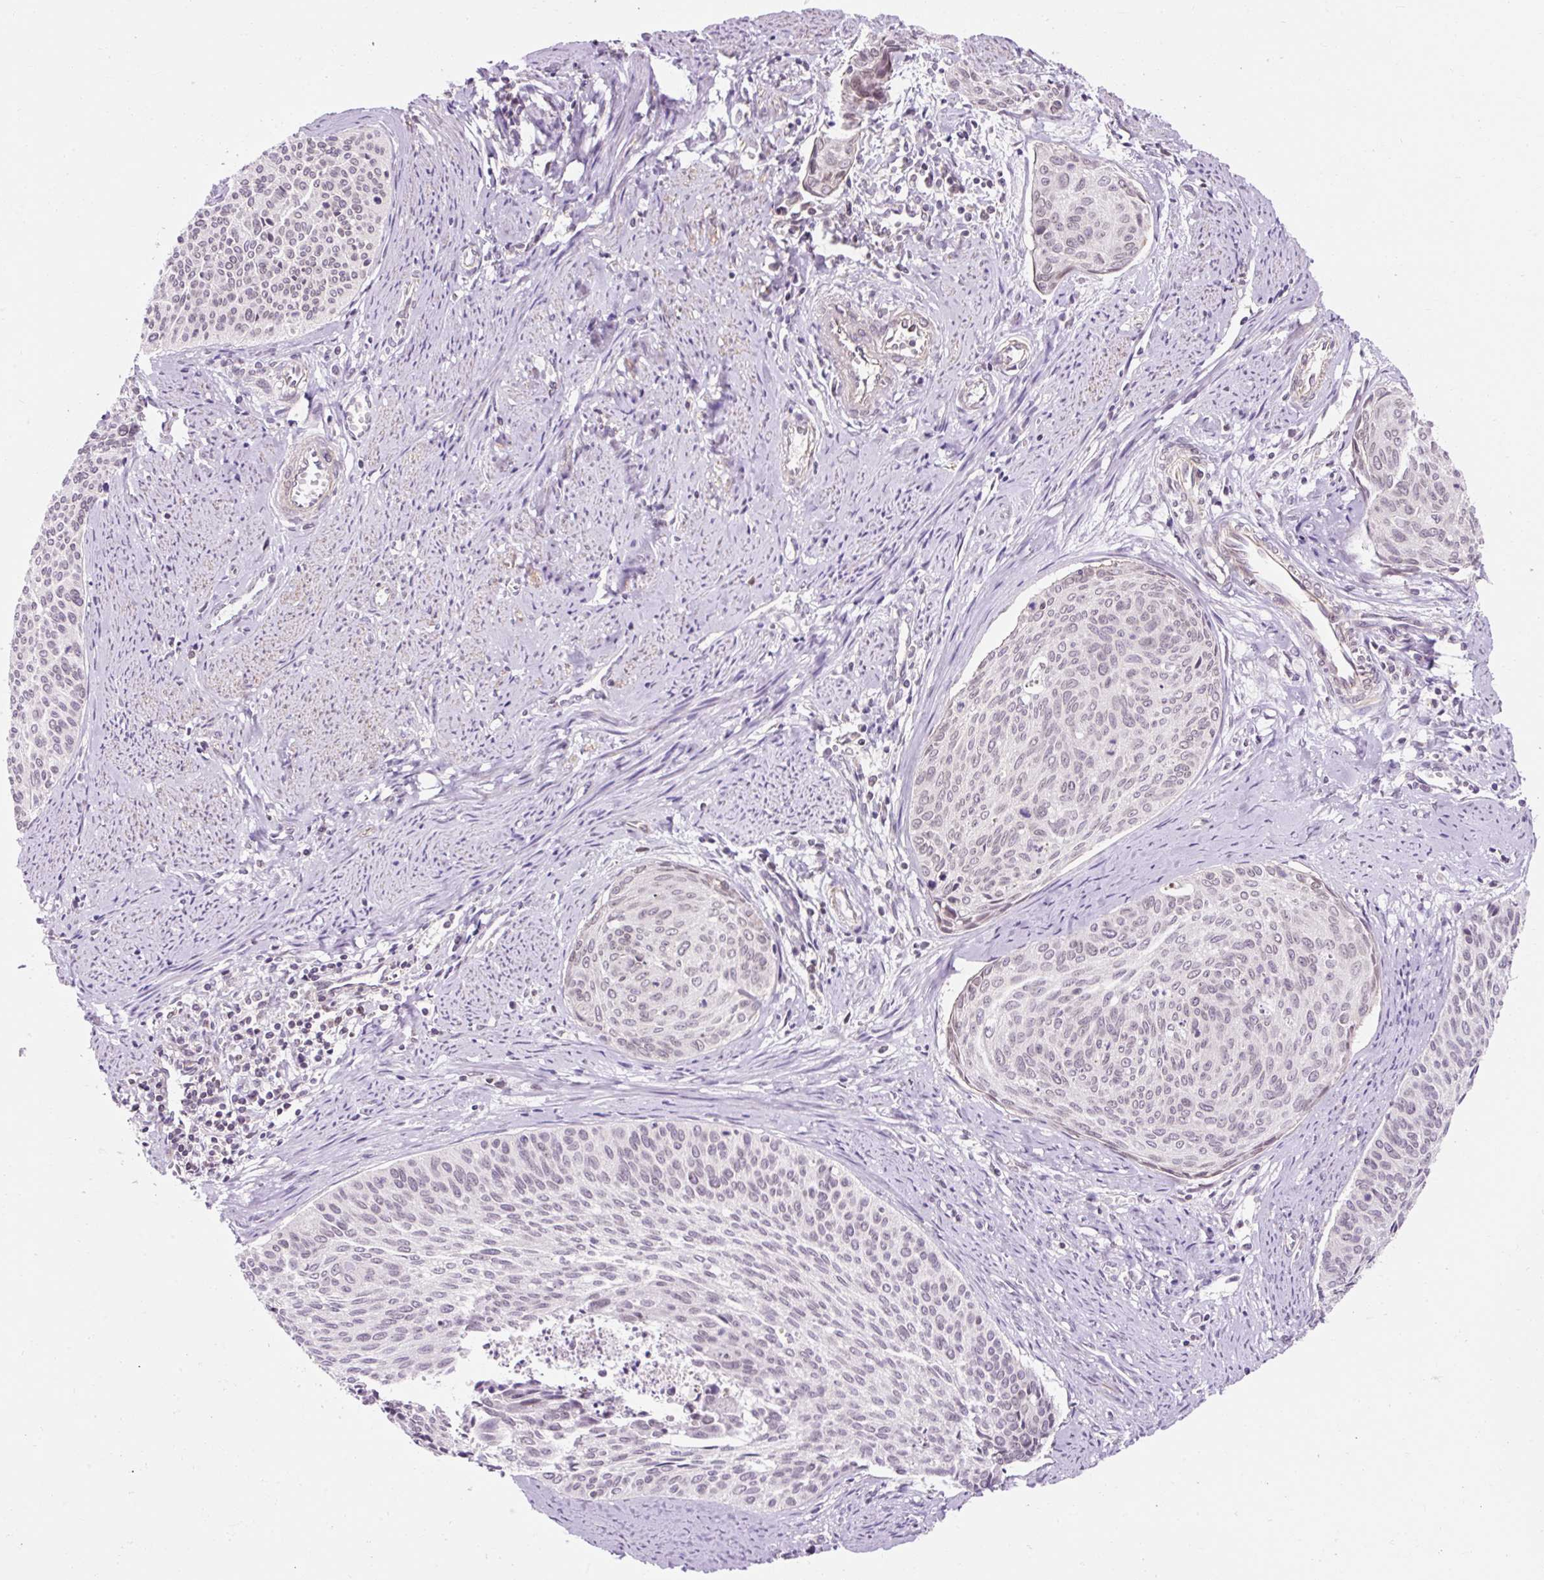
{"staining": {"intensity": "weak", "quantity": "<25%", "location": "nuclear"}, "tissue": "cervical cancer", "cell_type": "Tumor cells", "image_type": "cancer", "snomed": [{"axis": "morphology", "description": "Squamous cell carcinoma, NOS"}, {"axis": "topography", "description": "Cervix"}], "caption": "This histopathology image is of squamous cell carcinoma (cervical) stained with immunohistochemistry to label a protein in brown with the nuclei are counter-stained blue. There is no positivity in tumor cells.", "gene": "ZNF610", "patient": {"sex": "female", "age": 55}}